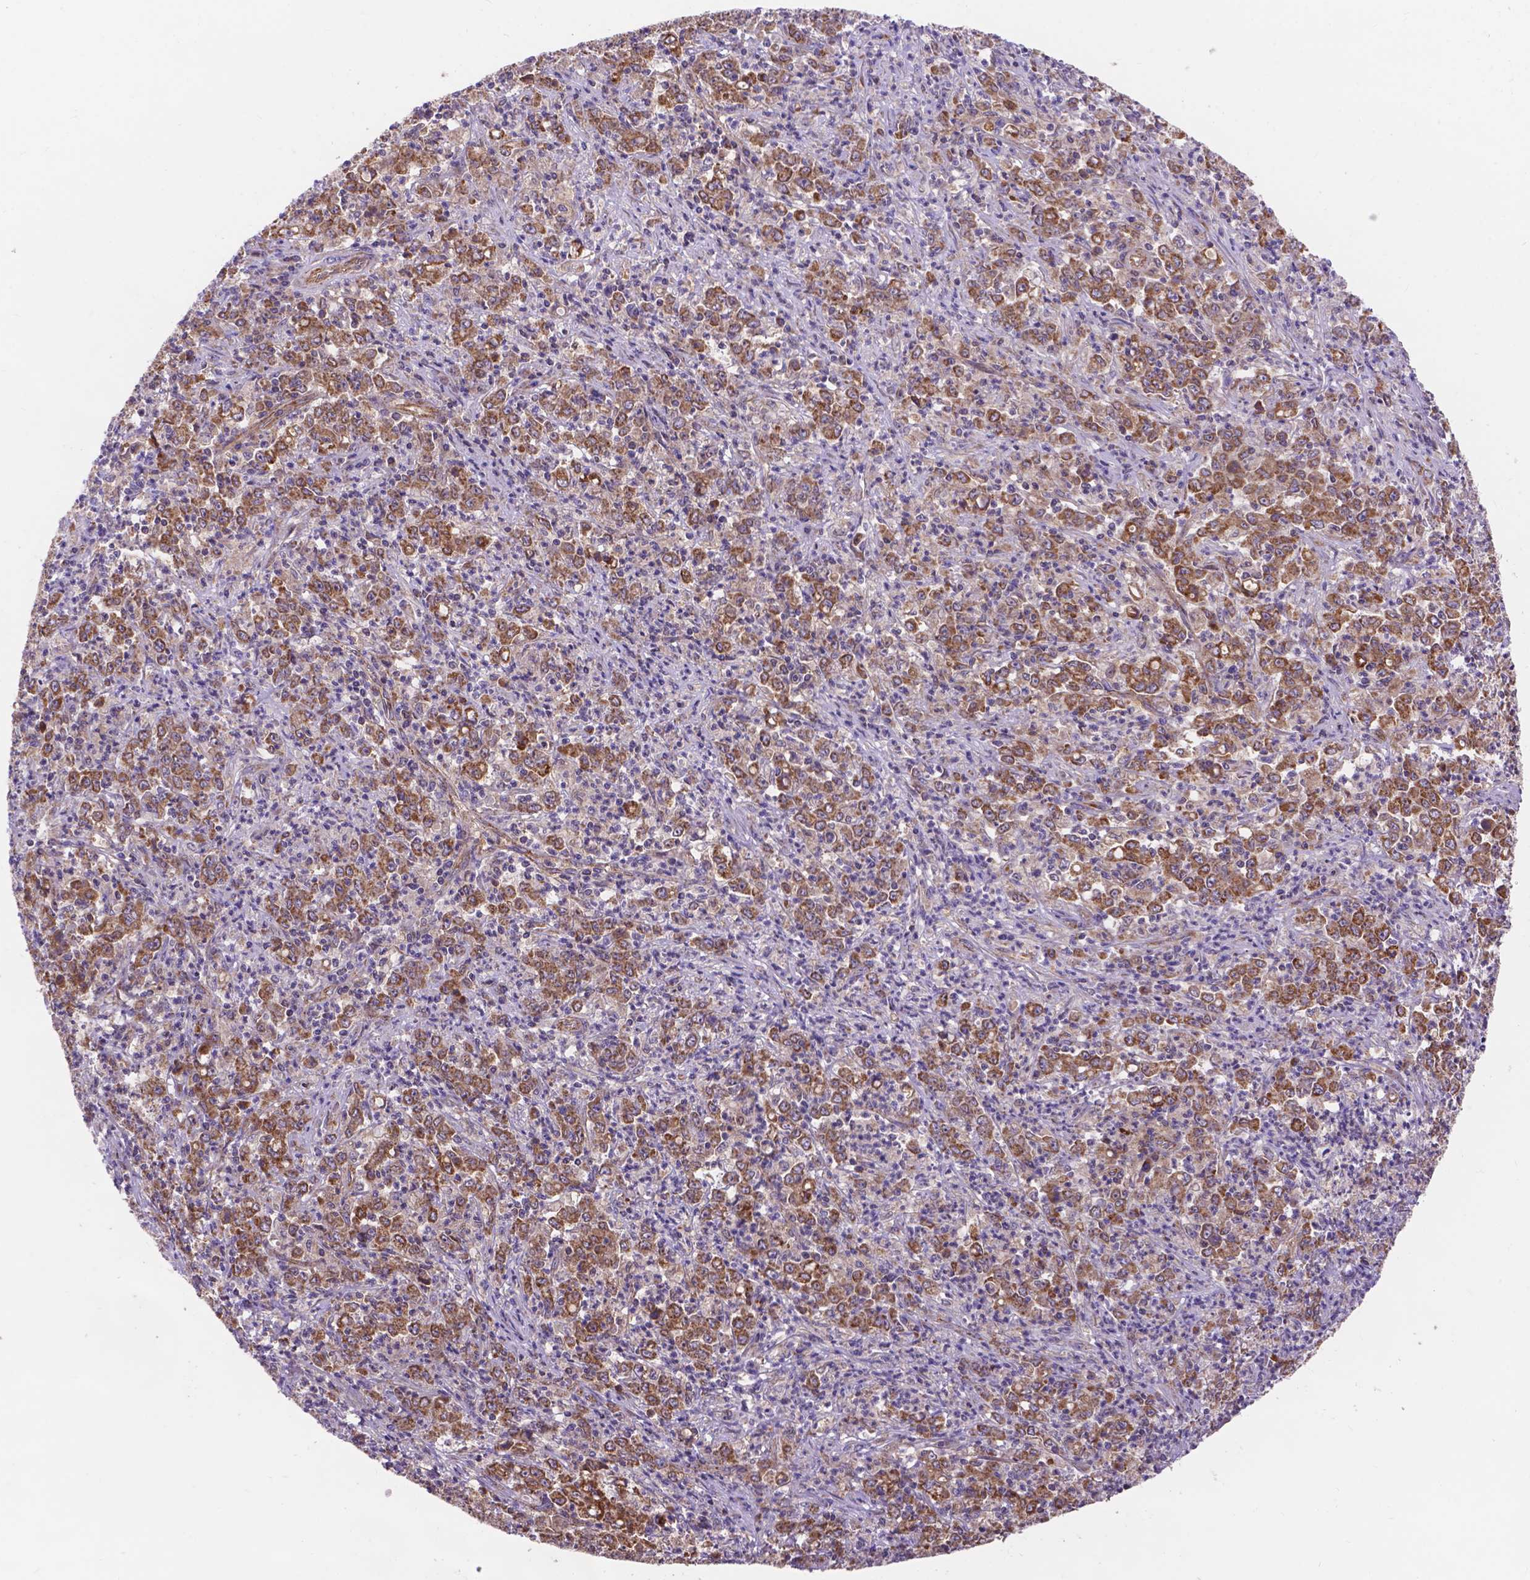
{"staining": {"intensity": "moderate", "quantity": ">75%", "location": "cytoplasmic/membranous"}, "tissue": "stomach cancer", "cell_type": "Tumor cells", "image_type": "cancer", "snomed": [{"axis": "morphology", "description": "Adenocarcinoma, NOS"}, {"axis": "topography", "description": "Stomach, lower"}], "caption": "This micrograph reveals immunohistochemistry staining of adenocarcinoma (stomach), with medium moderate cytoplasmic/membranous expression in about >75% of tumor cells.", "gene": "AK3", "patient": {"sex": "female", "age": 71}}